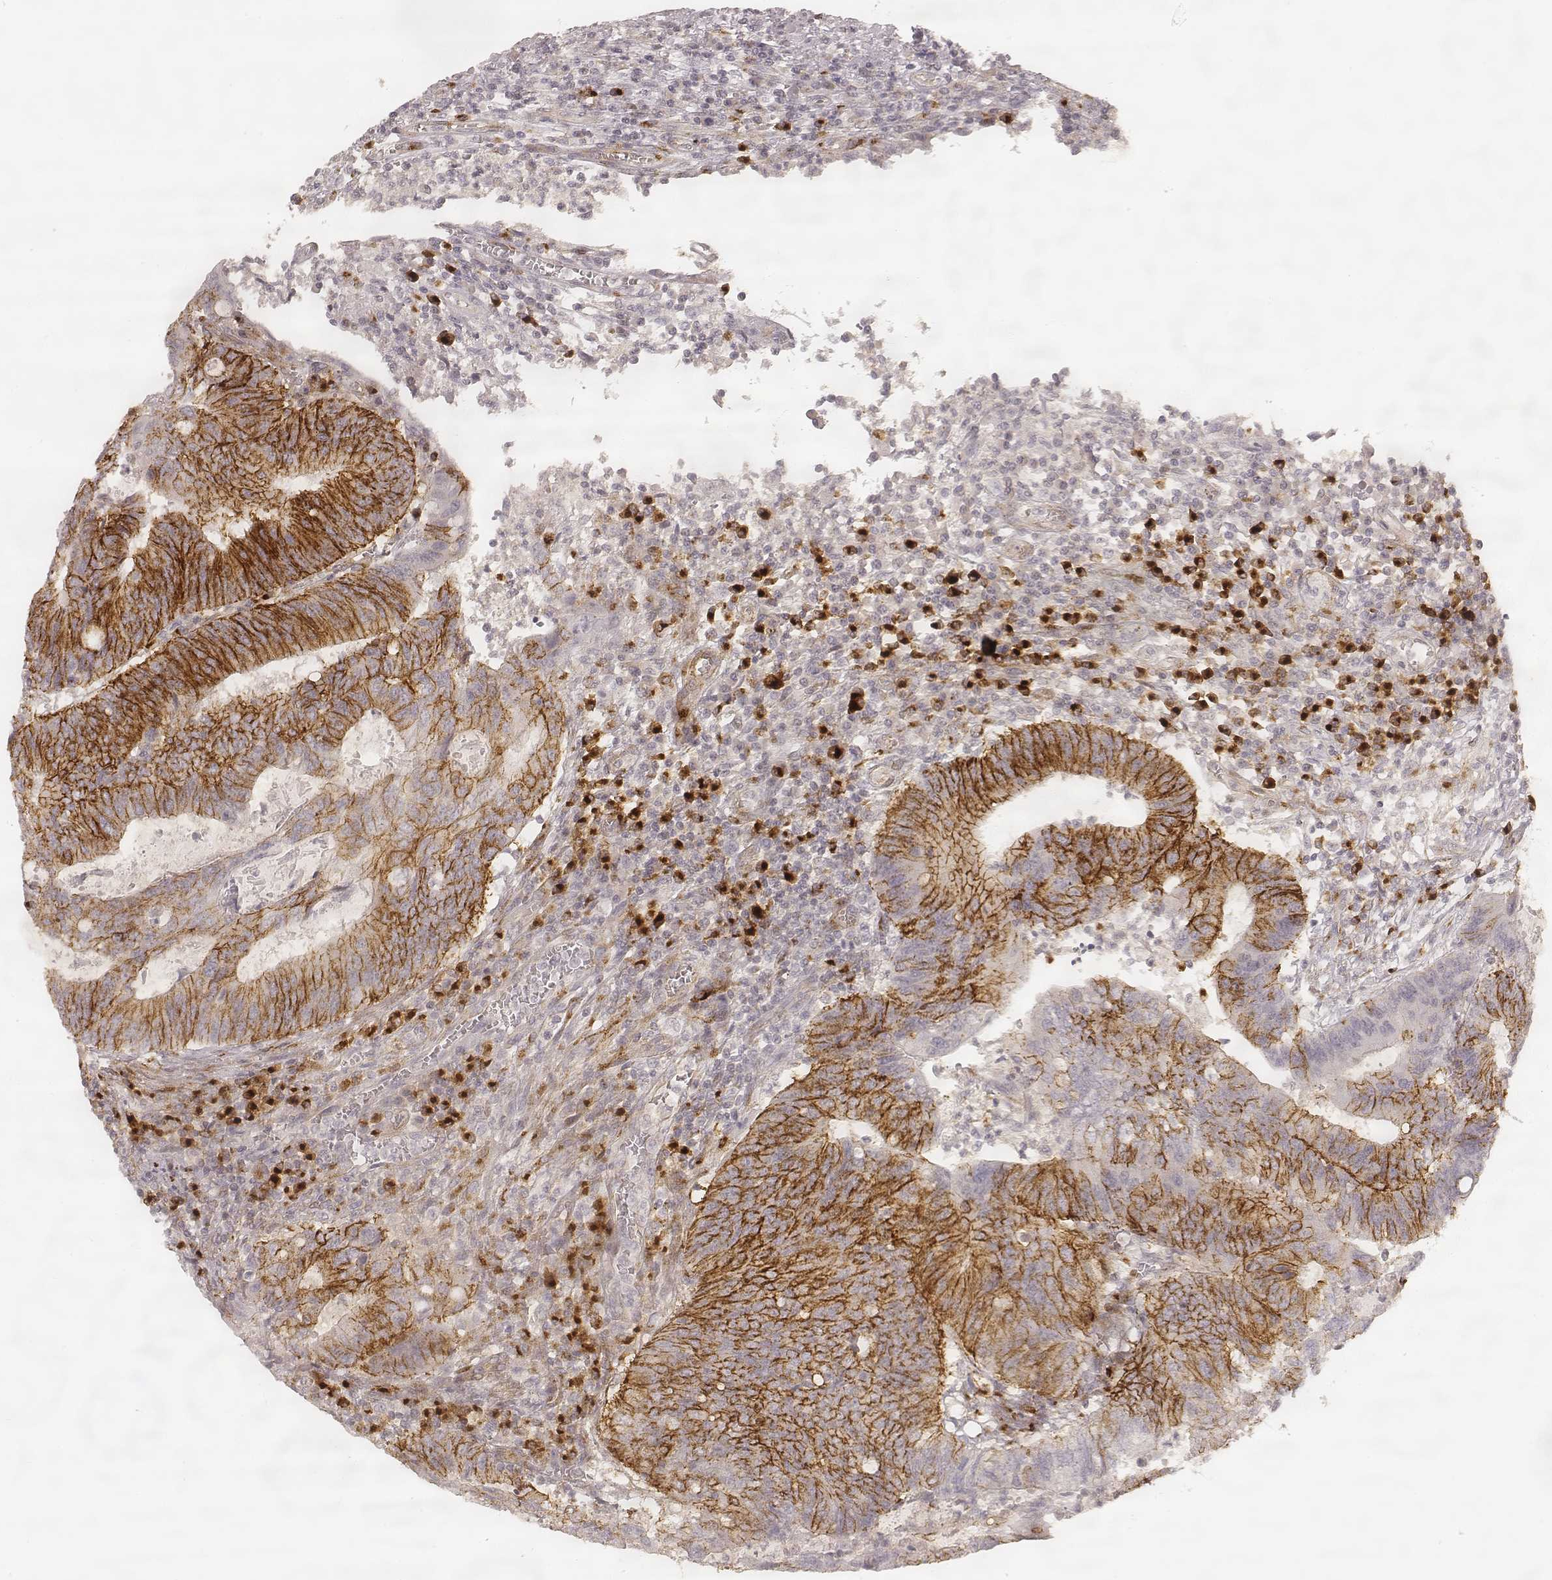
{"staining": {"intensity": "moderate", "quantity": ">75%", "location": "cytoplasmic/membranous"}, "tissue": "colorectal cancer", "cell_type": "Tumor cells", "image_type": "cancer", "snomed": [{"axis": "morphology", "description": "Adenocarcinoma, NOS"}, {"axis": "topography", "description": "Colon"}], "caption": "Colorectal cancer (adenocarcinoma) stained with a protein marker reveals moderate staining in tumor cells.", "gene": "GORASP2", "patient": {"sex": "male", "age": 67}}